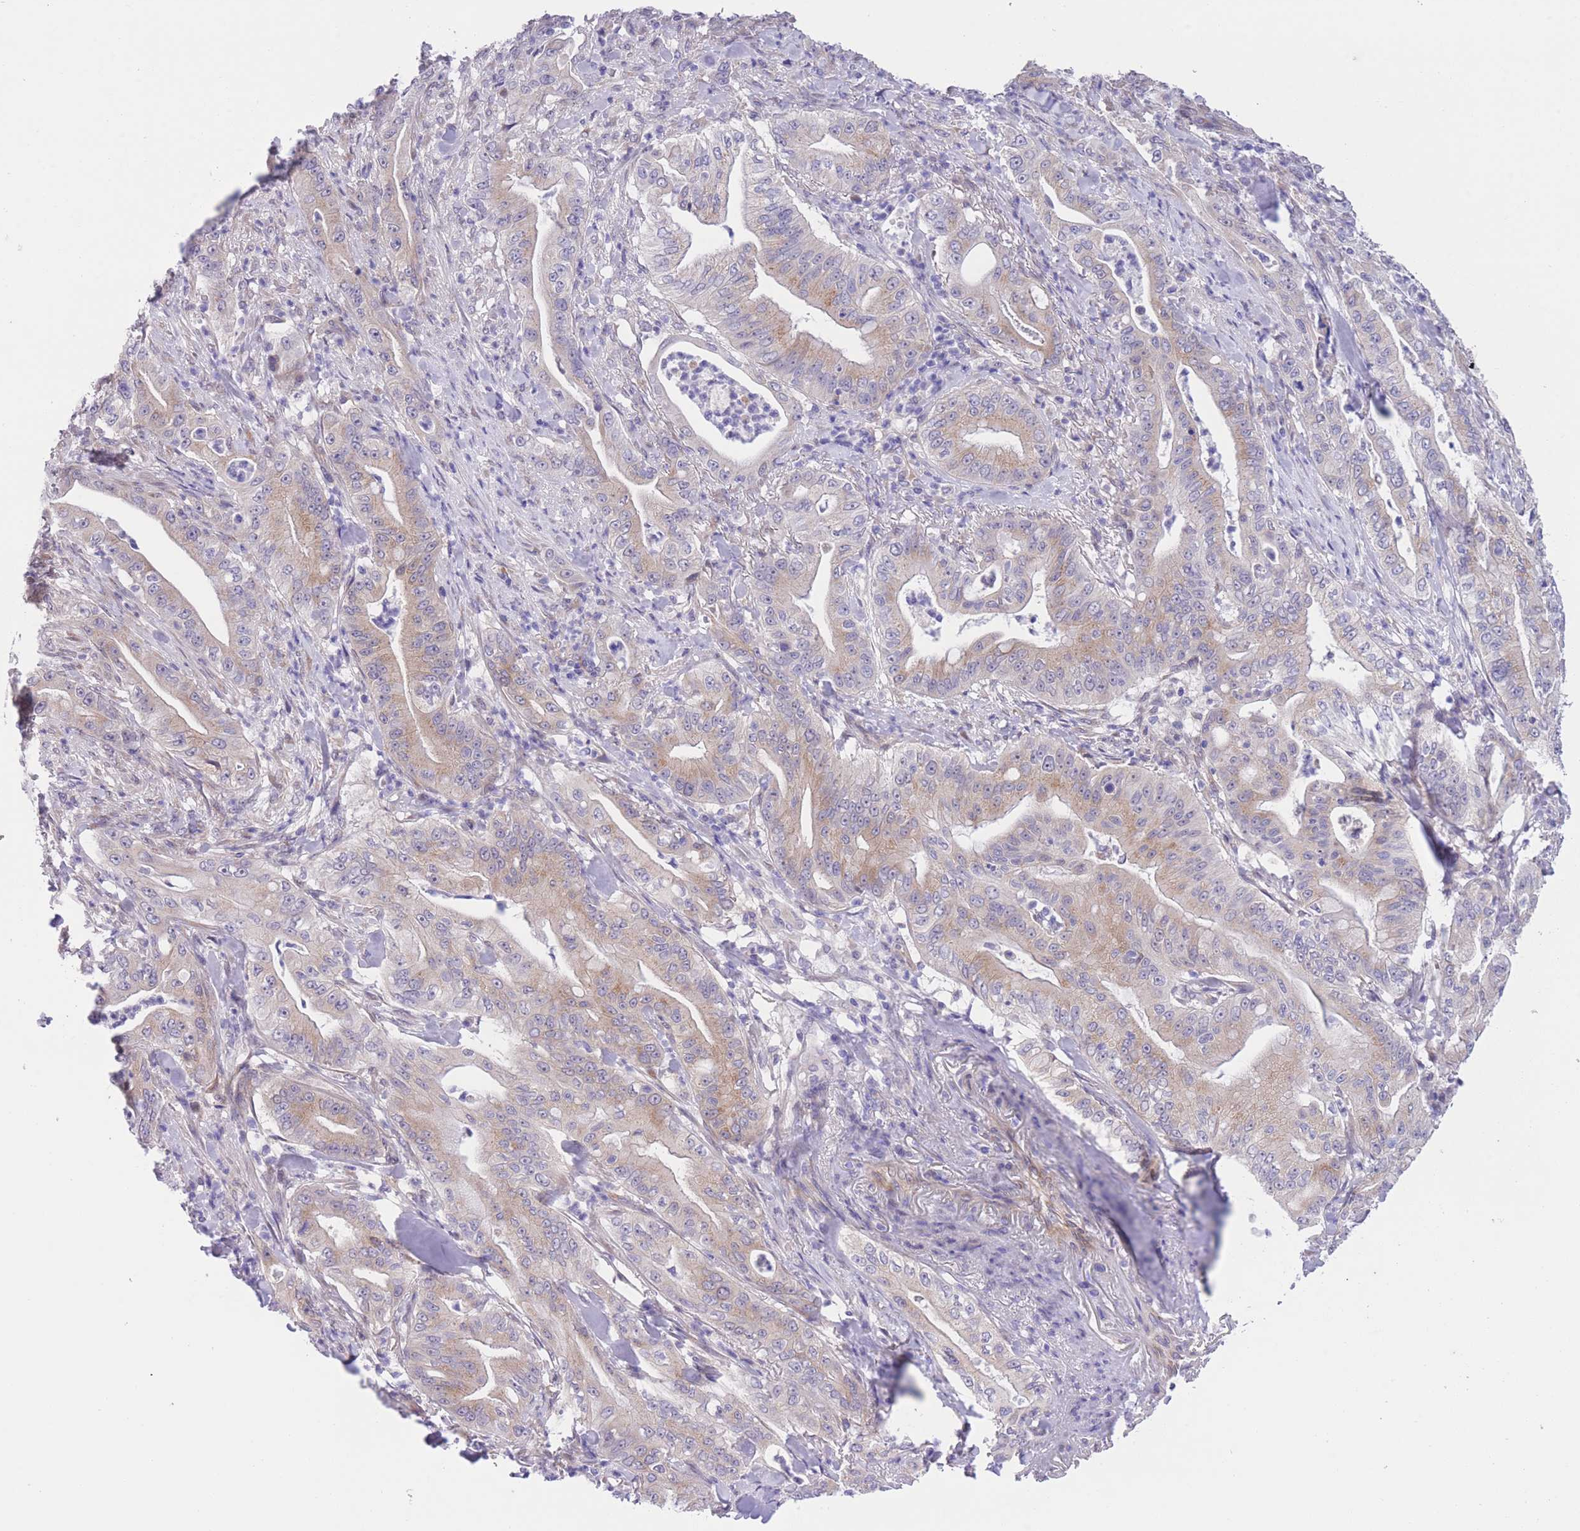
{"staining": {"intensity": "weak", "quantity": "25%-75%", "location": "cytoplasmic/membranous"}, "tissue": "pancreatic cancer", "cell_type": "Tumor cells", "image_type": "cancer", "snomed": [{"axis": "morphology", "description": "Adenocarcinoma, NOS"}, {"axis": "topography", "description": "Pancreas"}], "caption": "Pancreatic adenocarcinoma stained for a protein demonstrates weak cytoplasmic/membranous positivity in tumor cells. The protein of interest is shown in brown color, while the nuclei are stained blue.", "gene": "WWOX", "patient": {"sex": "male", "age": 71}}